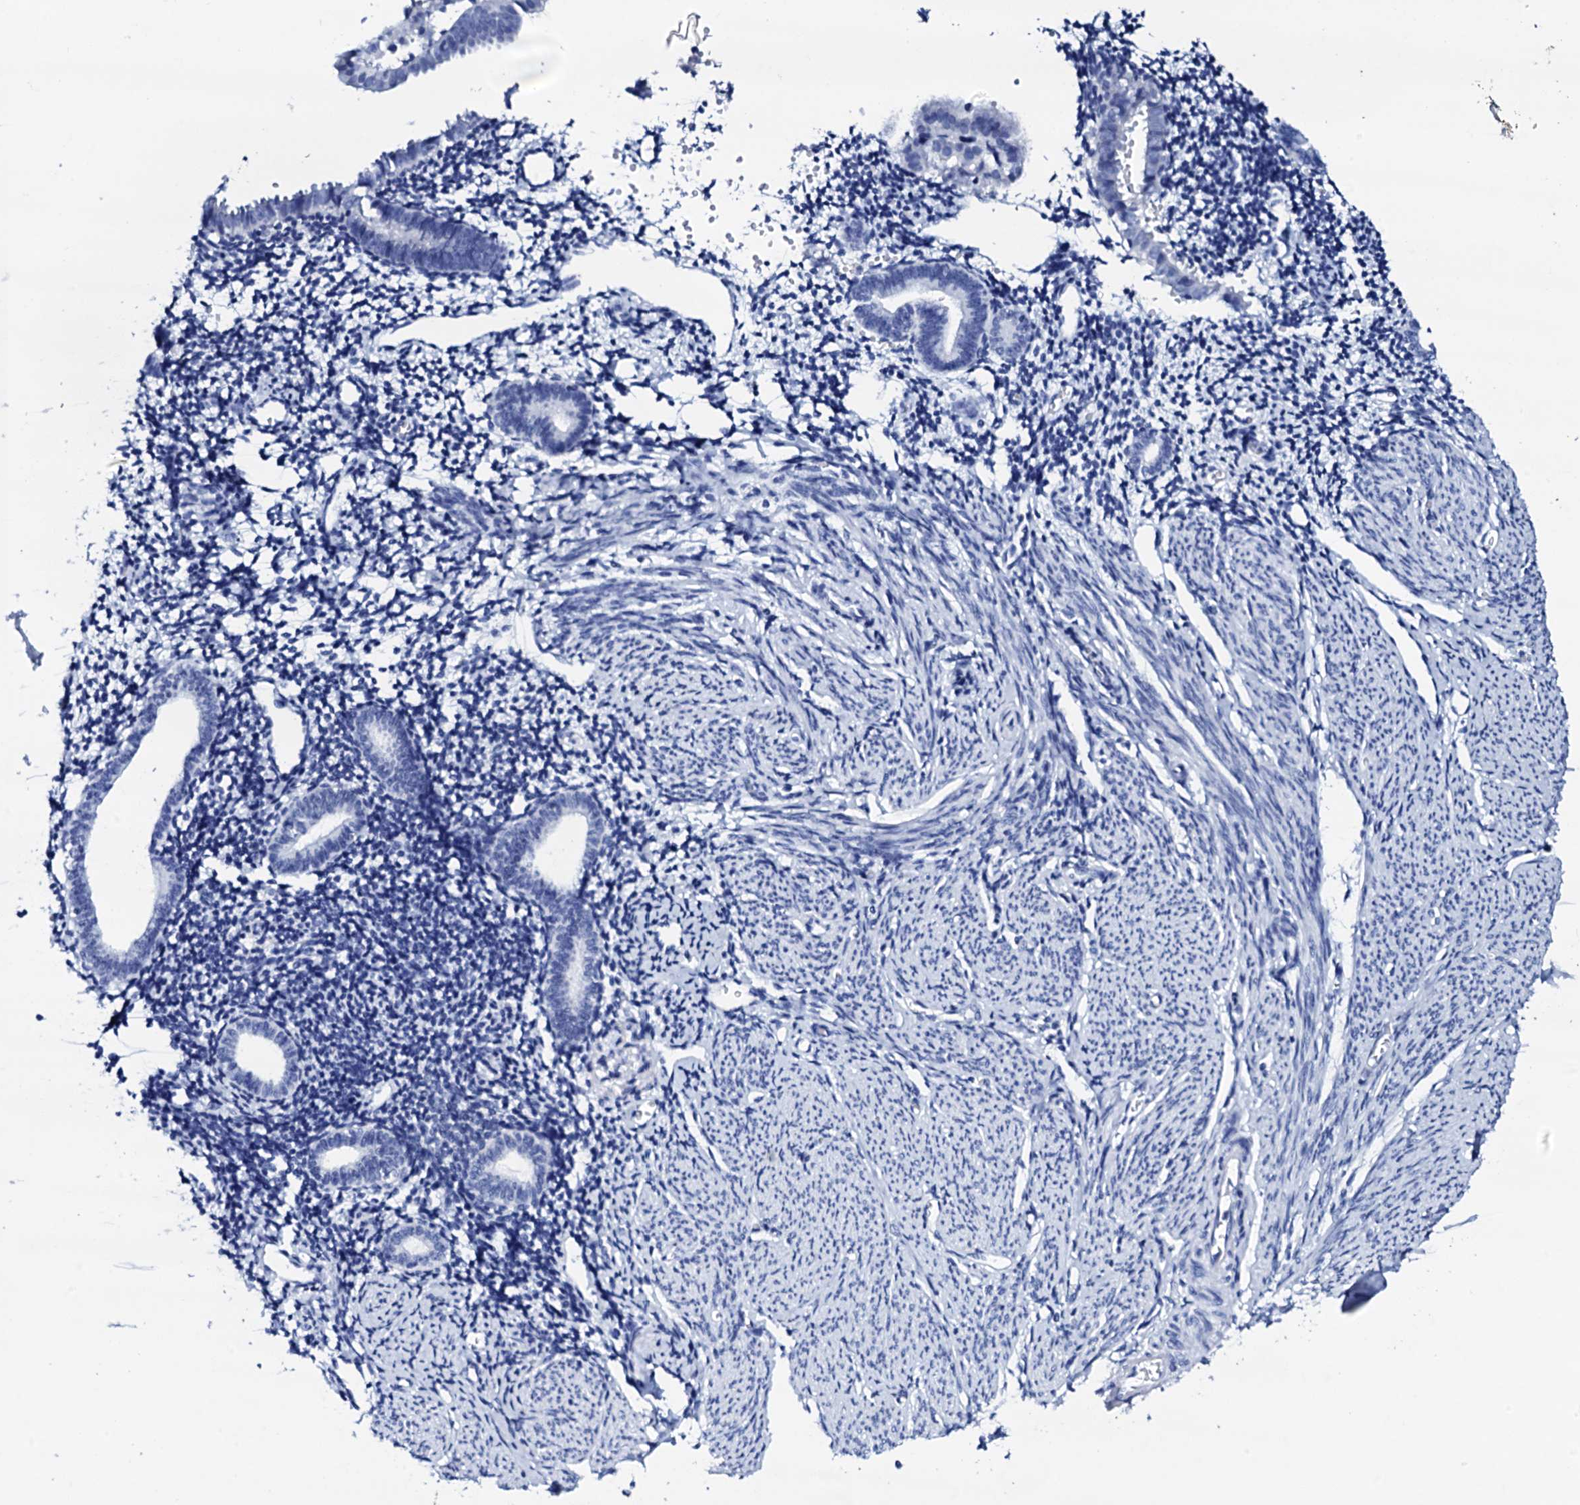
{"staining": {"intensity": "negative", "quantity": "none", "location": "none"}, "tissue": "endometrium", "cell_type": "Cells in endometrial stroma", "image_type": "normal", "snomed": [{"axis": "morphology", "description": "Normal tissue, NOS"}, {"axis": "topography", "description": "Endometrium"}], "caption": "Benign endometrium was stained to show a protein in brown. There is no significant expression in cells in endometrial stroma. (DAB IHC visualized using brightfield microscopy, high magnification).", "gene": "FBXL16", "patient": {"sex": "female", "age": 56}}